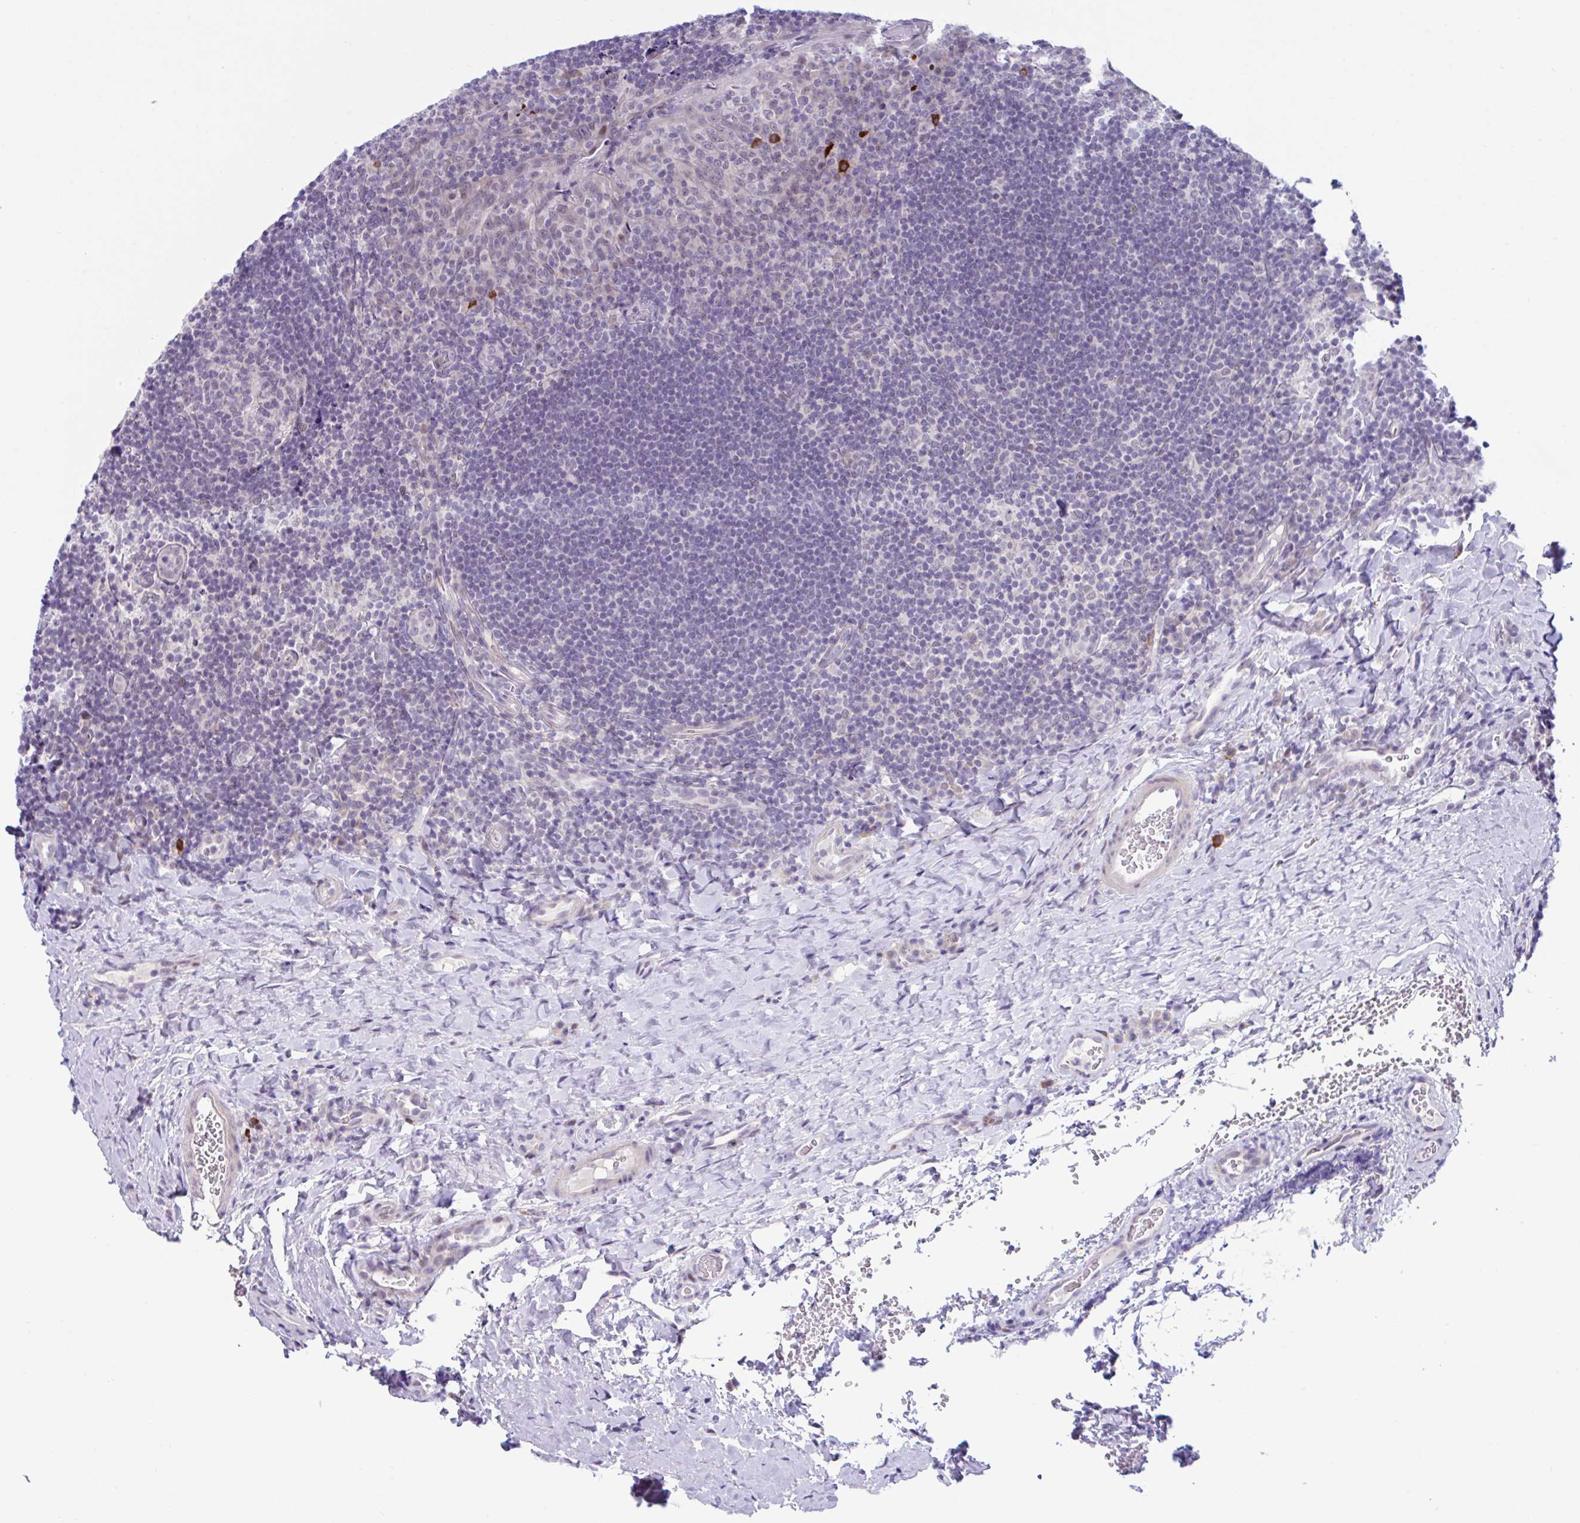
{"staining": {"intensity": "negative", "quantity": "none", "location": "none"}, "tissue": "tonsil", "cell_type": "Germinal center cells", "image_type": "normal", "snomed": [{"axis": "morphology", "description": "Normal tissue, NOS"}, {"axis": "topography", "description": "Tonsil"}], "caption": "This is a histopathology image of immunohistochemistry (IHC) staining of benign tonsil, which shows no positivity in germinal center cells.", "gene": "USP35", "patient": {"sex": "male", "age": 17}}